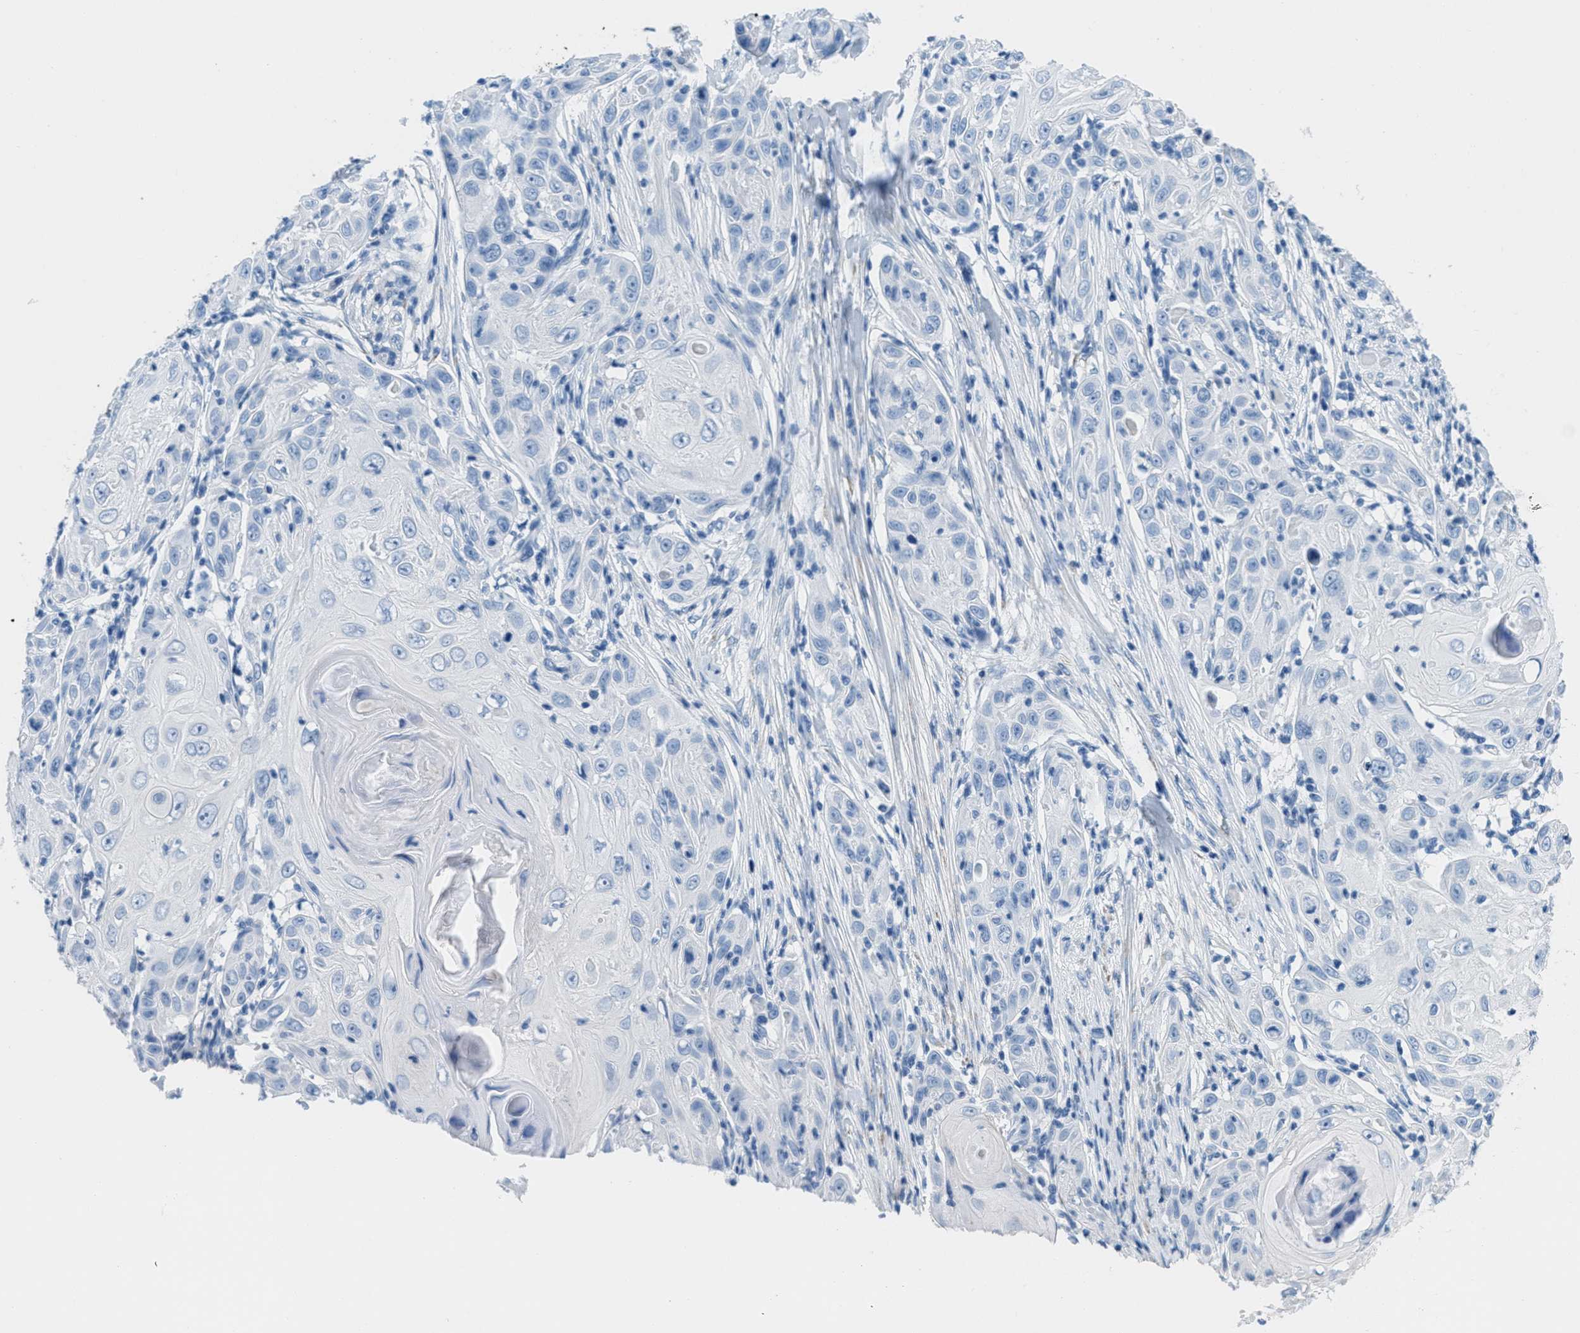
{"staining": {"intensity": "negative", "quantity": "none", "location": "none"}, "tissue": "skin cancer", "cell_type": "Tumor cells", "image_type": "cancer", "snomed": [{"axis": "morphology", "description": "Squamous cell carcinoma, NOS"}, {"axis": "topography", "description": "Skin"}], "caption": "This is an IHC image of human skin squamous cell carcinoma. There is no positivity in tumor cells.", "gene": "MGARP", "patient": {"sex": "female", "age": 88}}